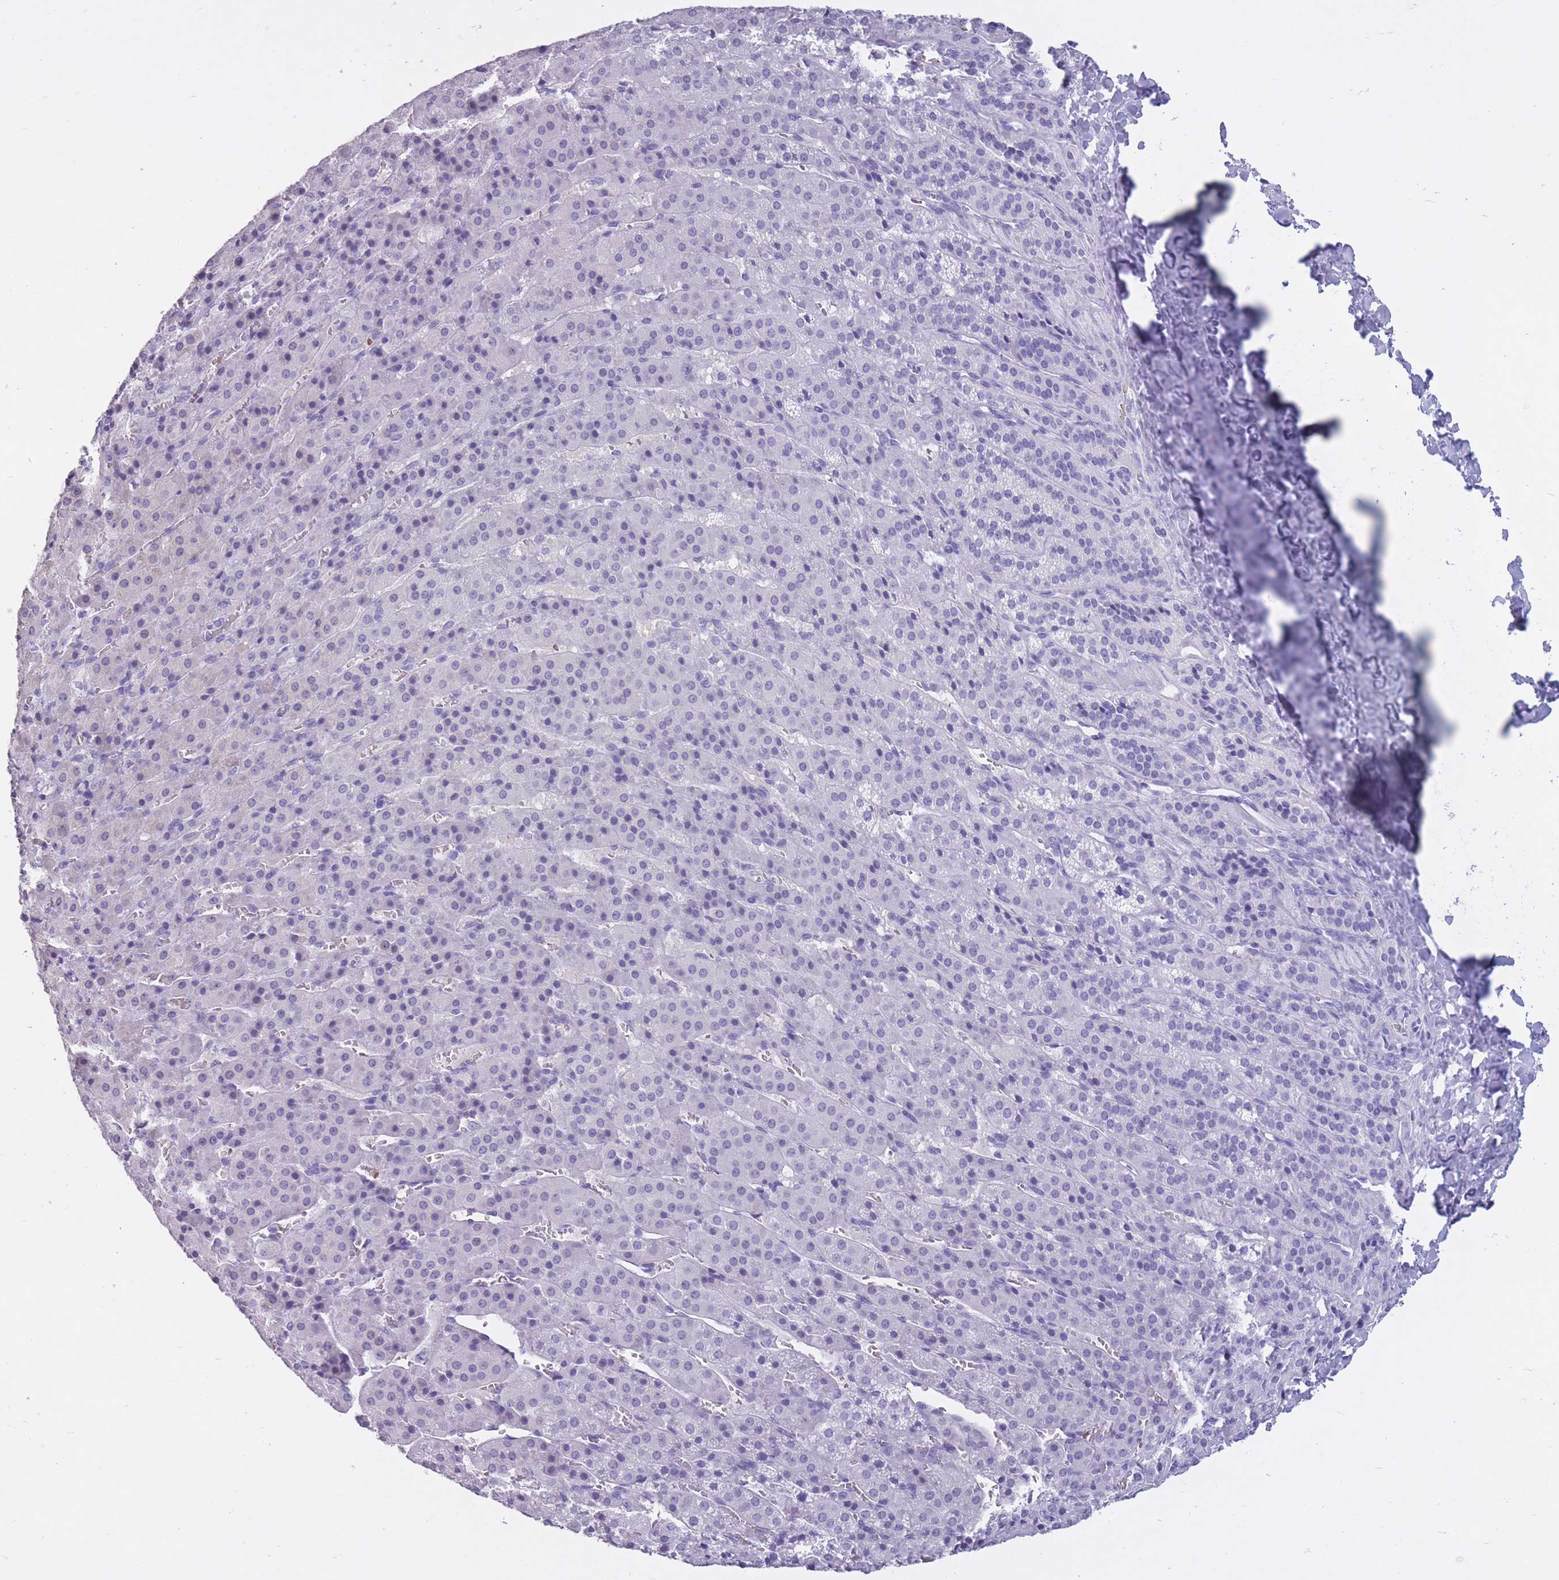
{"staining": {"intensity": "negative", "quantity": "none", "location": "none"}, "tissue": "adrenal gland", "cell_type": "Glandular cells", "image_type": "normal", "snomed": [{"axis": "morphology", "description": "Normal tissue, NOS"}, {"axis": "topography", "description": "Adrenal gland"}], "caption": "Protein analysis of benign adrenal gland exhibits no significant expression in glandular cells. Nuclei are stained in blue.", "gene": "OR7C1", "patient": {"sex": "female", "age": 41}}